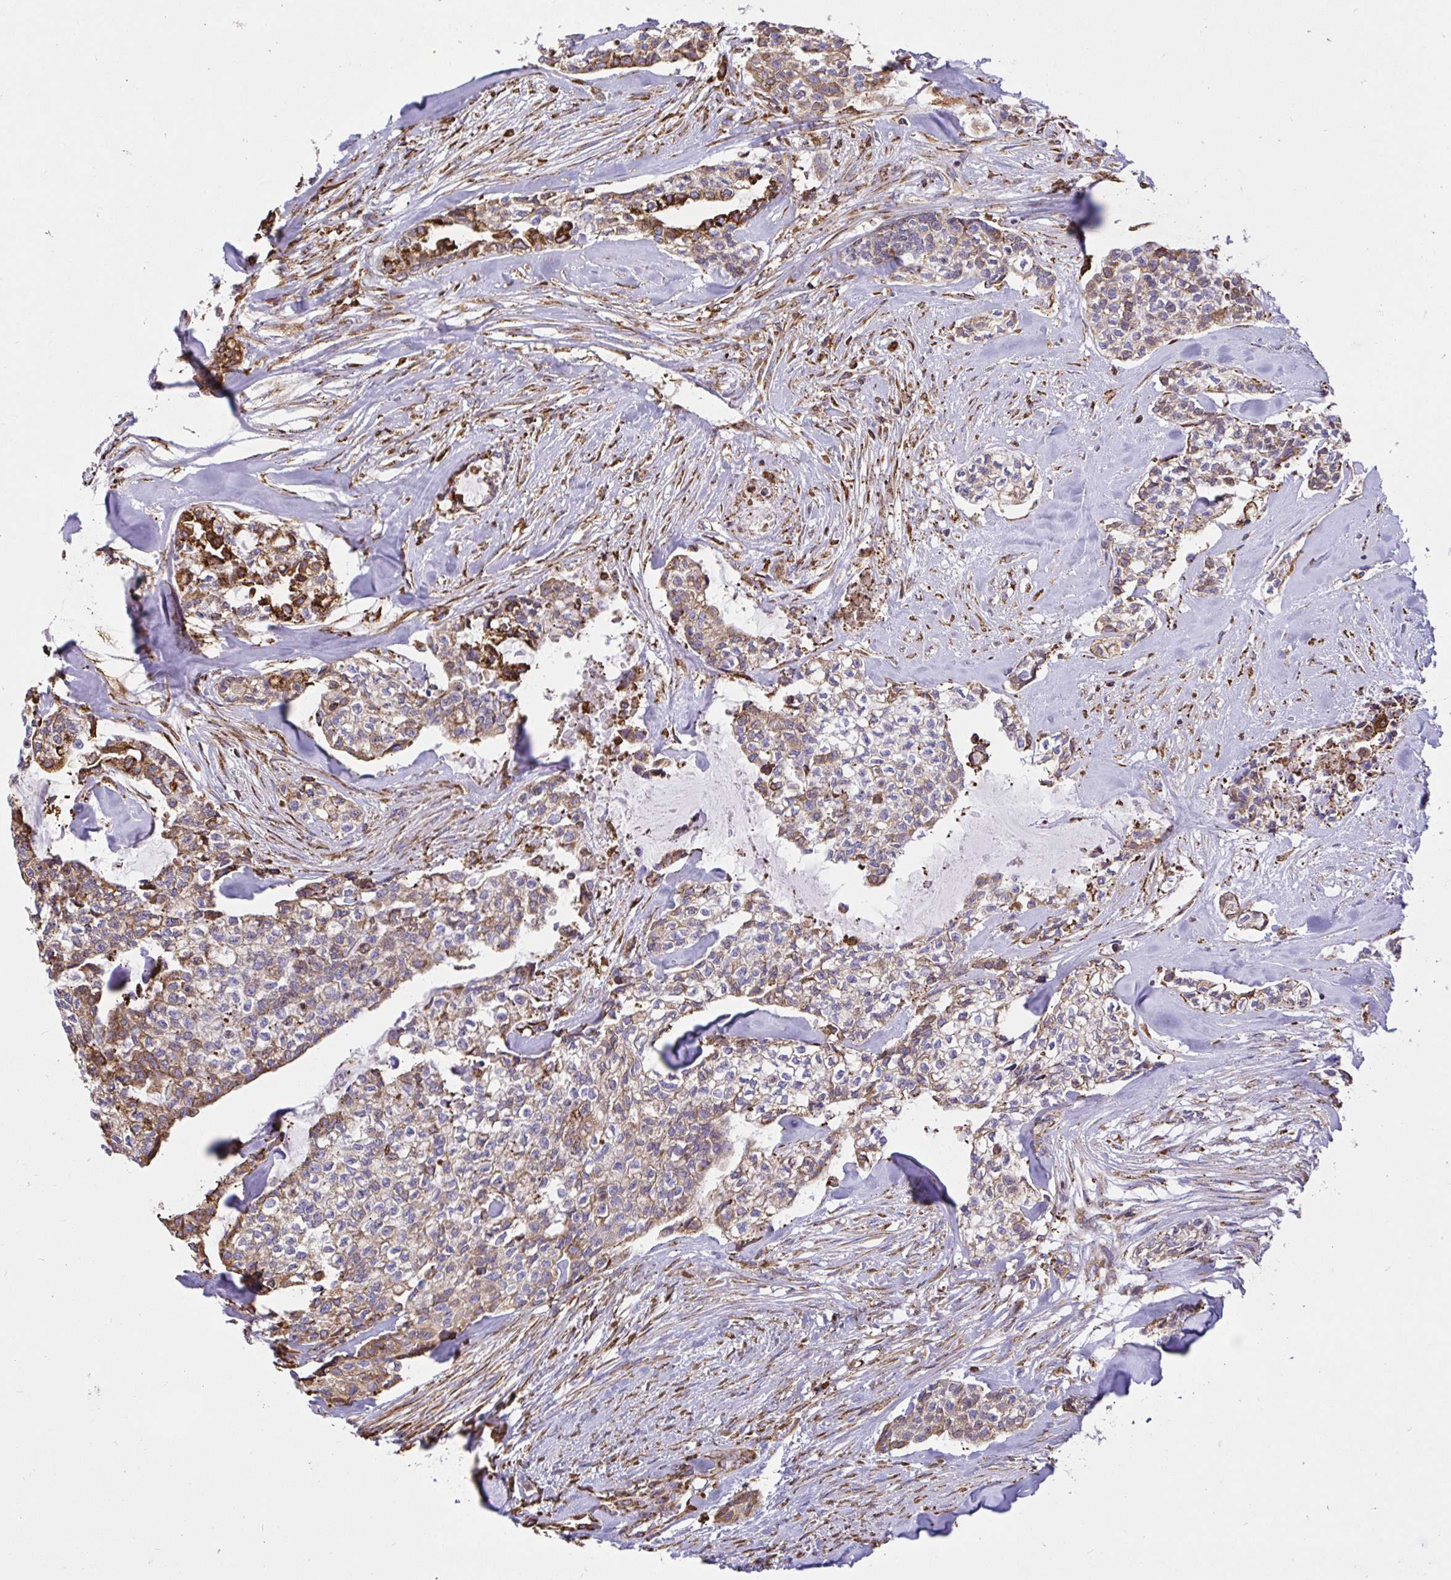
{"staining": {"intensity": "moderate", "quantity": "25%-75%", "location": "cytoplasmic/membranous"}, "tissue": "head and neck cancer", "cell_type": "Tumor cells", "image_type": "cancer", "snomed": [{"axis": "morphology", "description": "Adenocarcinoma, NOS"}, {"axis": "topography", "description": "Head-Neck"}], "caption": "Tumor cells exhibit medium levels of moderate cytoplasmic/membranous expression in about 25%-75% of cells in head and neck cancer (adenocarcinoma).", "gene": "CLGN", "patient": {"sex": "male", "age": 81}}